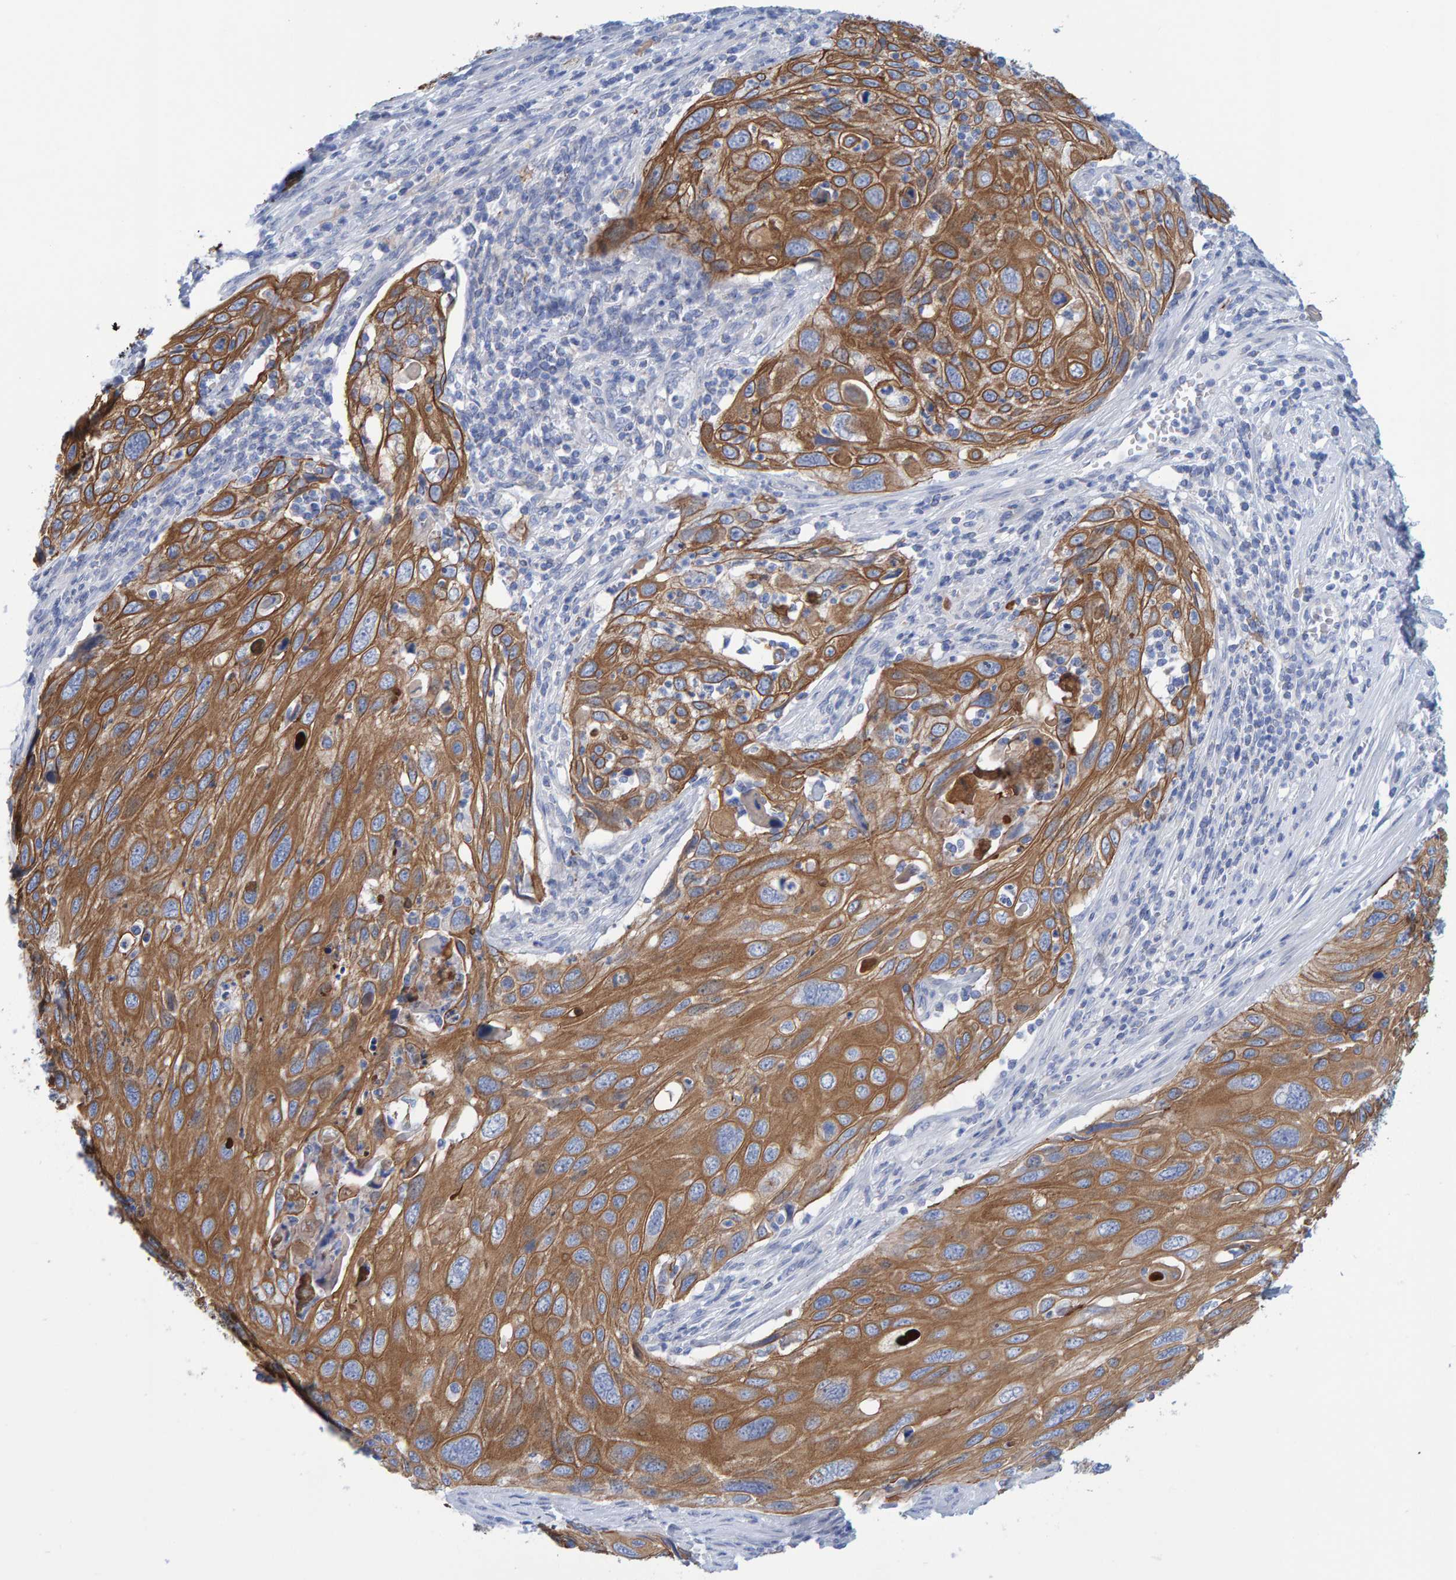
{"staining": {"intensity": "moderate", "quantity": ">75%", "location": "cytoplasmic/membranous"}, "tissue": "cervical cancer", "cell_type": "Tumor cells", "image_type": "cancer", "snomed": [{"axis": "morphology", "description": "Squamous cell carcinoma, NOS"}, {"axis": "topography", "description": "Cervix"}], "caption": "Brown immunohistochemical staining in cervical cancer displays moderate cytoplasmic/membranous staining in about >75% of tumor cells.", "gene": "JAKMIP3", "patient": {"sex": "female", "age": 70}}